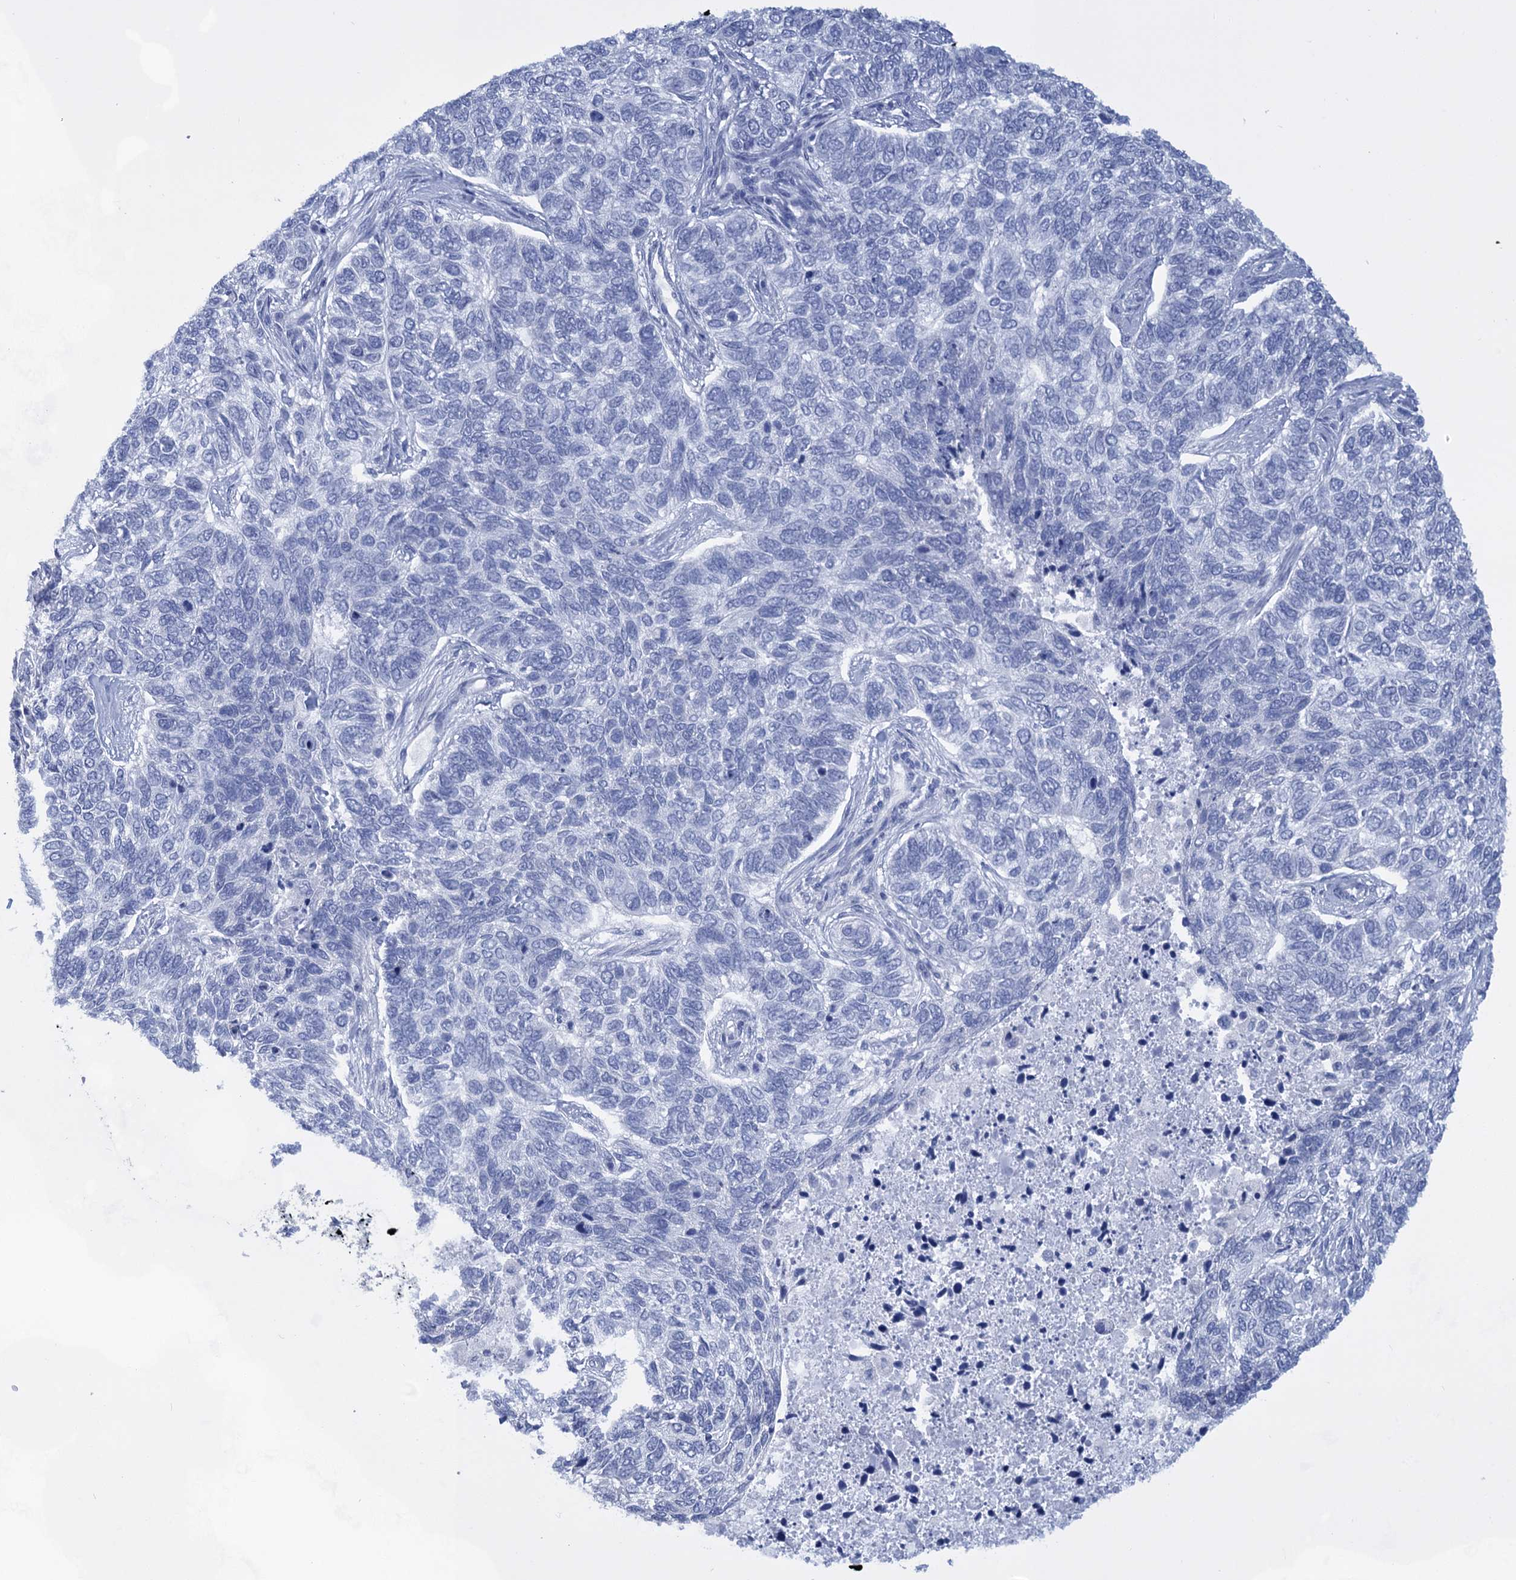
{"staining": {"intensity": "negative", "quantity": "none", "location": "none"}, "tissue": "skin cancer", "cell_type": "Tumor cells", "image_type": "cancer", "snomed": [{"axis": "morphology", "description": "Basal cell carcinoma"}, {"axis": "topography", "description": "Skin"}], "caption": "This histopathology image is of skin cancer stained with immunohistochemistry (IHC) to label a protein in brown with the nuclei are counter-stained blue. There is no staining in tumor cells.", "gene": "TTC17", "patient": {"sex": "female", "age": 65}}